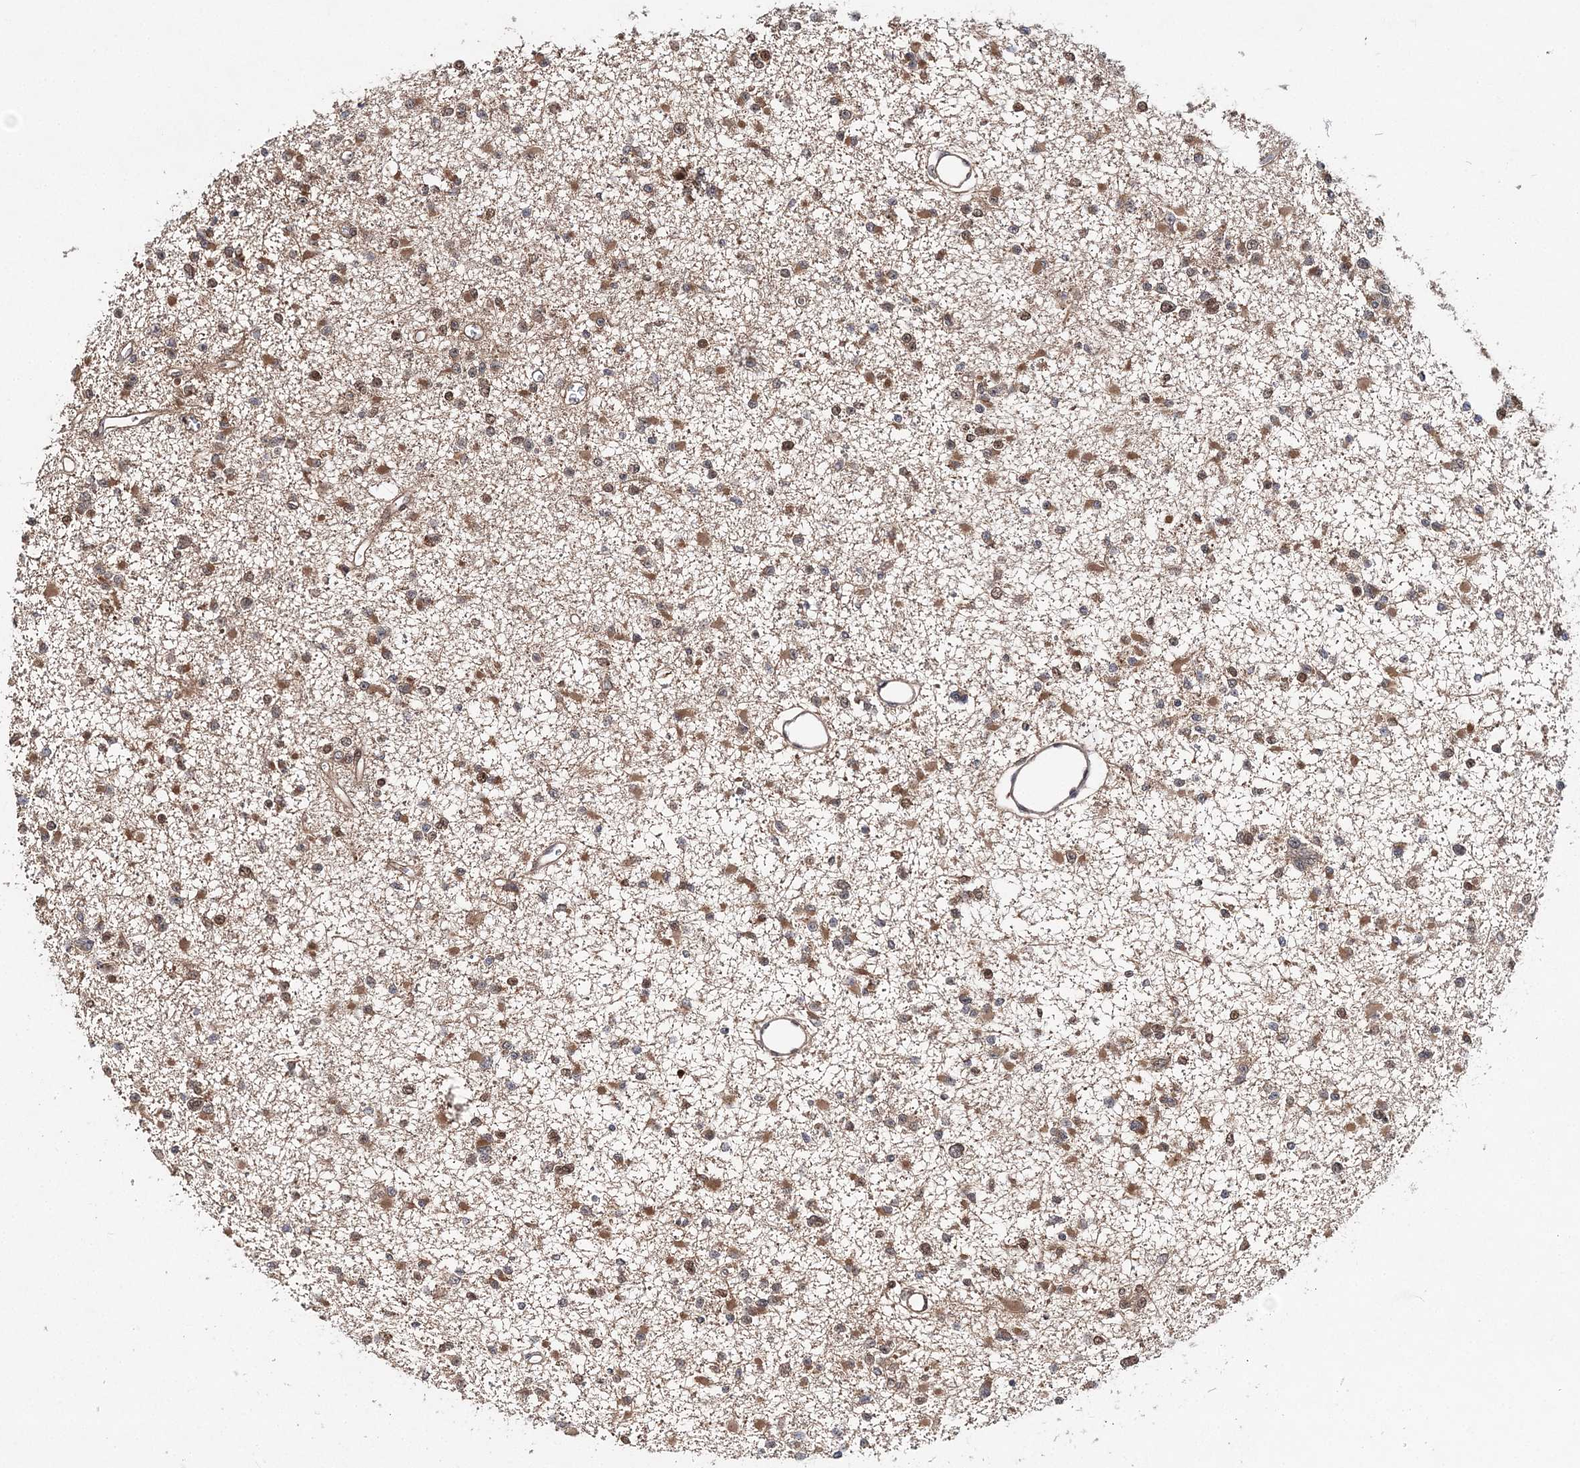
{"staining": {"intensity": "moderate", "quantity": ">75%", "location": "cytoplasmic/membranous"}, "tissue": "glioma", "cell_type": "Tumor cells", "image_type": "cancer", "snomed": [{"axis": "morphology", "description": "Glioma, malignant, Low grade"}, {"axis": "topography", "description": "Brain"}], "caption": "Tumor cells demonstrate medium levels of moderate cytoplasmic/membranous staining in about >75% of cells in glioma. The staining was performed using DAB, with brown indicating positive protein expression. Nuclei are stained blue with hematoxylin.", "gene": "NIF3L1", "patient": {"sex": "female", "age": 22}}